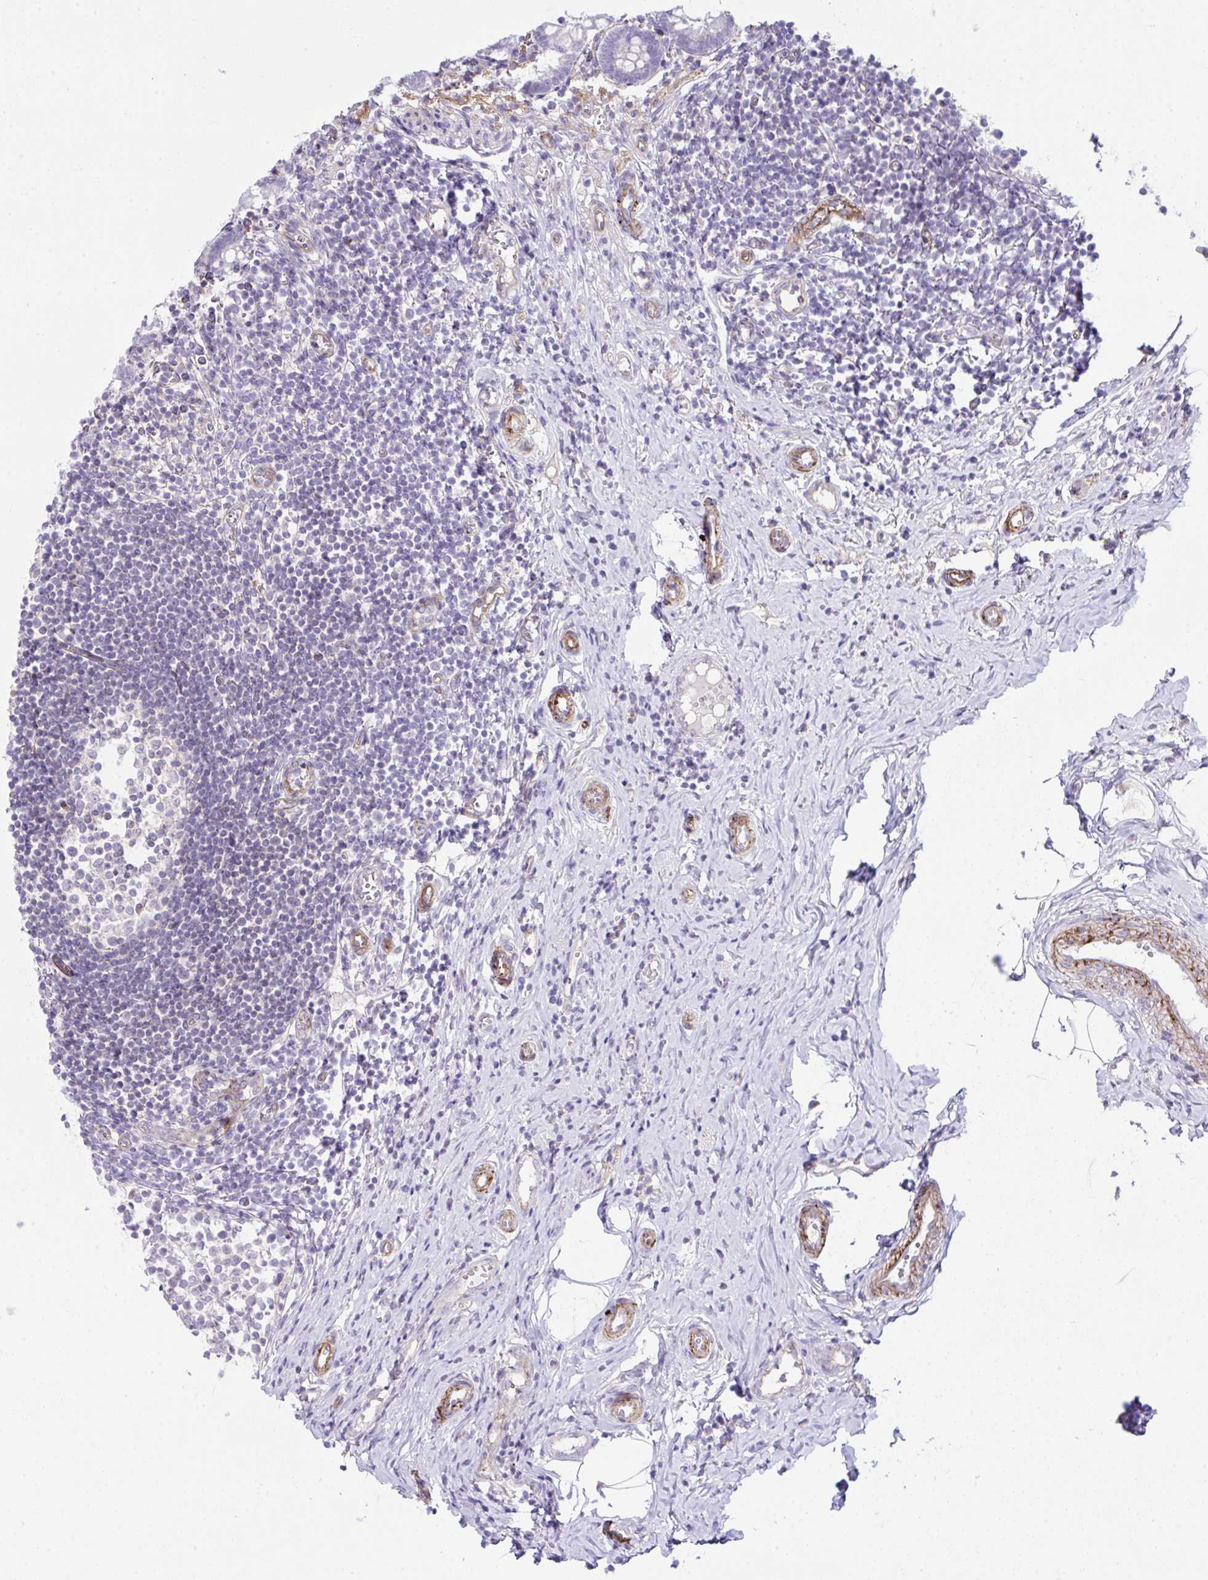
{"staining": {"intensity": "negative", "quantity": "none", "location": "none"}, "tissue": "appendix", "cell_type": "Glandular cells", "image_type": "normal", "snomed": [{"axis": "morphology", "description": "Normal tissue, NOS"}, {"axis": "topography", "description": "Appendix"}], "caption": "Immunohistochemistry of unremarkable human appendix displays no positivity in glandular cells. (Immunohistochemistry (ihc), brightfield microscopy, high magnification).", "gene": "FBXO34", "patient": {"sex": "female", "age": 17}}